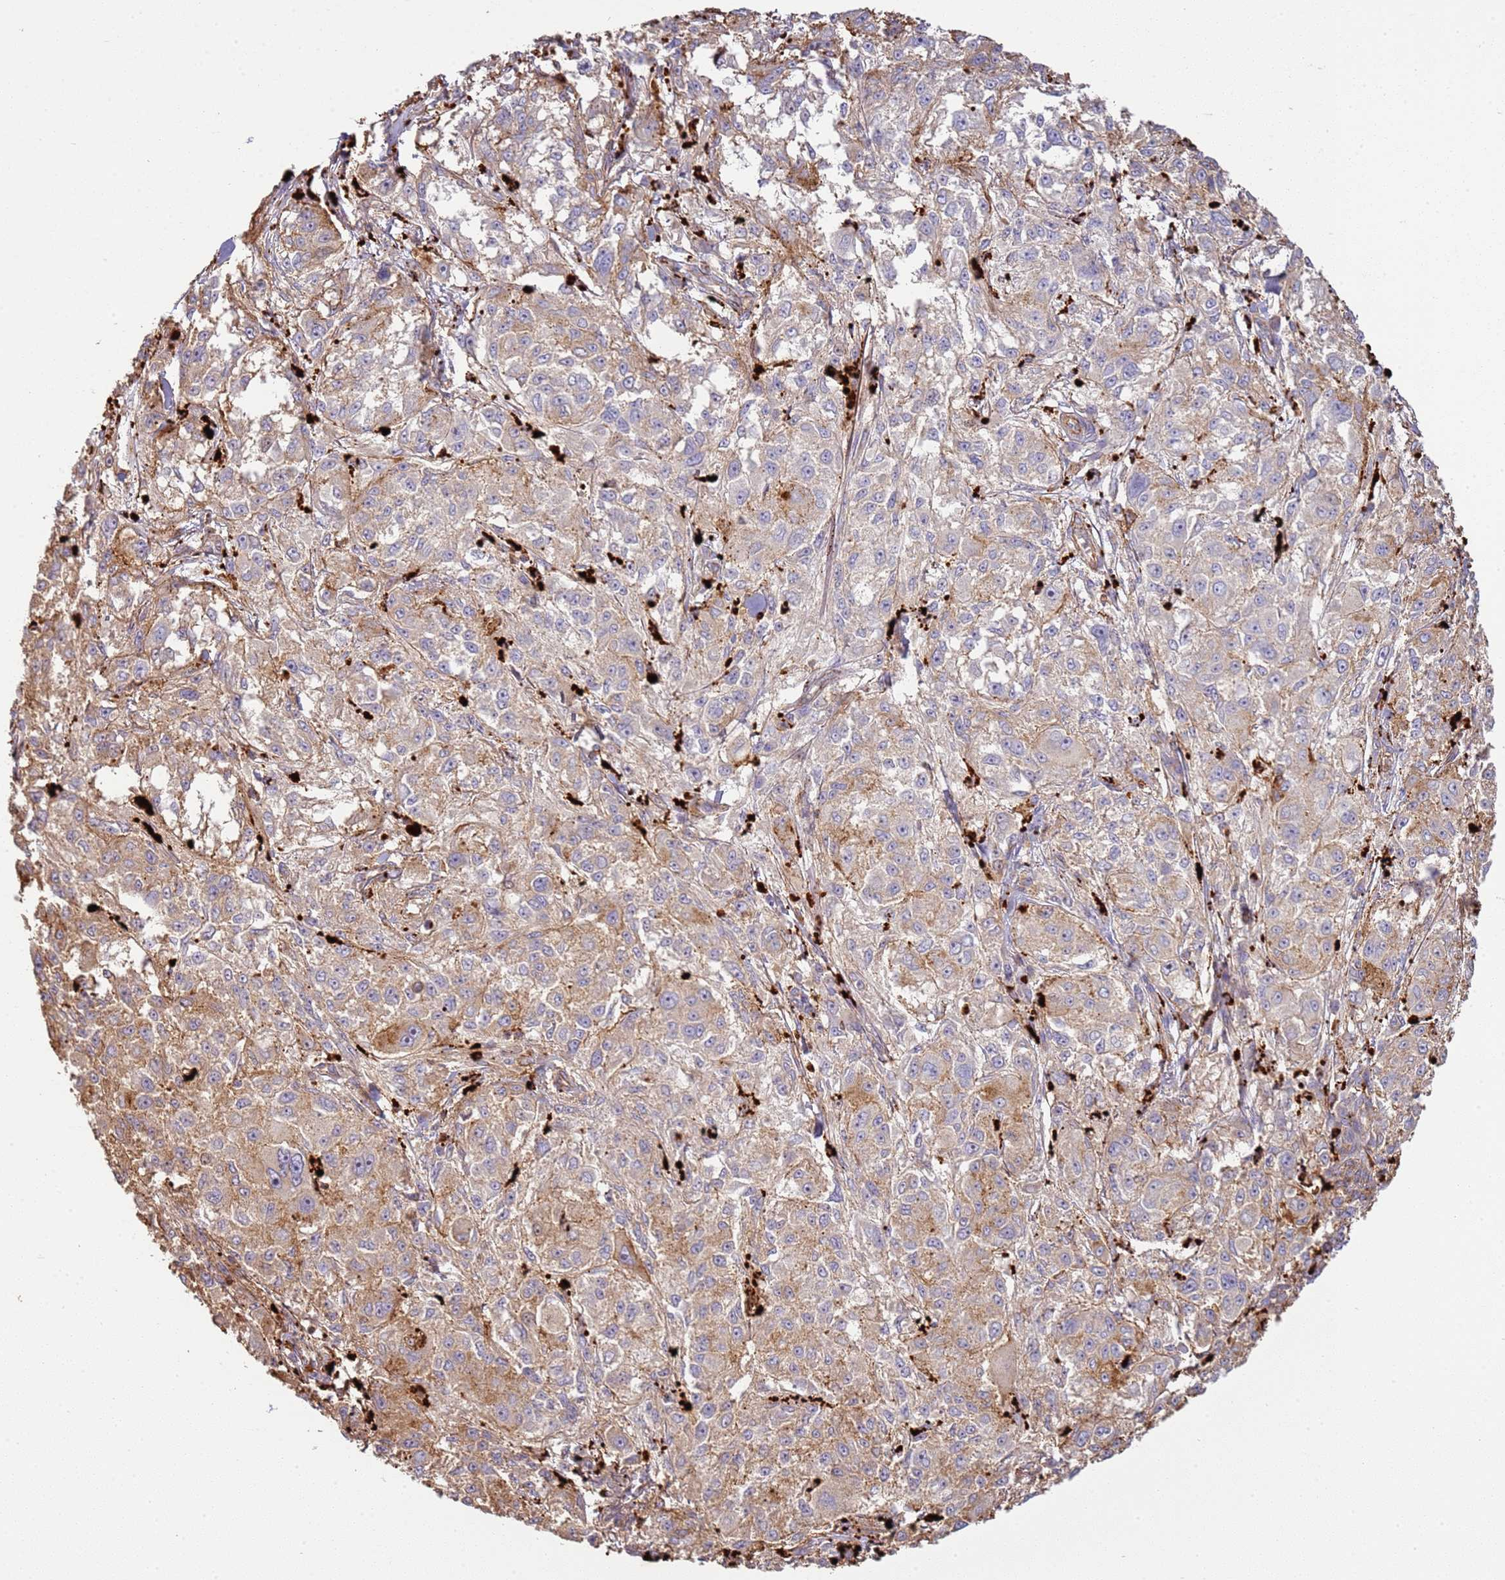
{"staining": {"intensity": "weak", "quantity": "<25%", "location": "cytoplasmic/membranous"}, "tissue": "melanoma", "cell_type": "Tumor cells", "image_type": "cancer", "snomed": [{"axis": "morphology", "description": "Necrosis, NOS"}, {"axis": "morphology", "description": "Malignant melanoma, NOS"}, {"axis": "topography", "description": "Skin"}], "caption": "Photomicrograph shows no protein staining in tumor cells of melanoma tissue. Nuclei are stained in blue.", "gene": "NDUFAF4", "patient": {"sex": "female", "age": 87}}